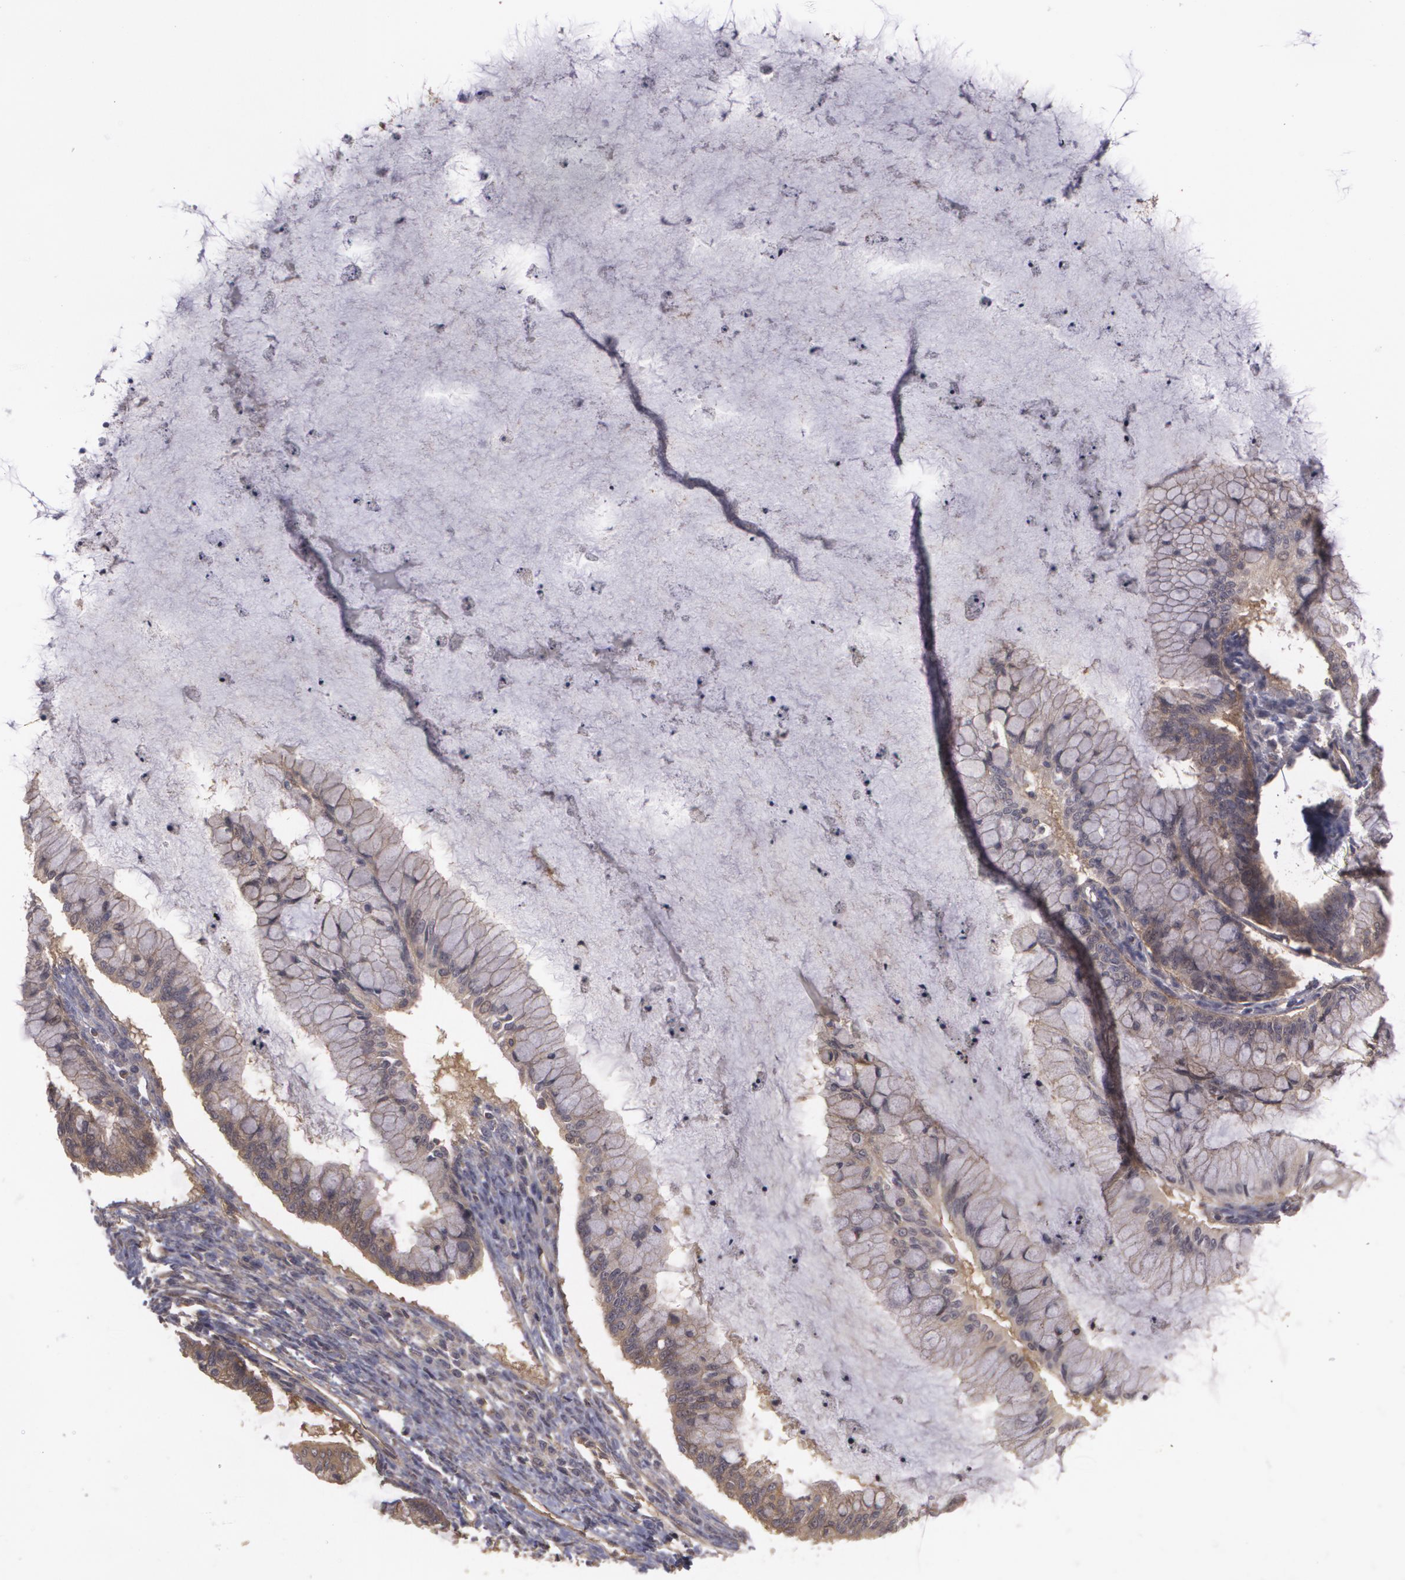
{"staining": {"intensity": "weak", "quantity": ">75%", "location": "cytoplasmic/membranous"}, "tissue": "ovarian cancer", "cell_type": "Tumor cells", "image_type": "cancer", "snomed": [{"axis": "morphology", "description": "Cystadenocarcinoma, mucinous, NOS"}, {"axis": "topography", "description": "Ovary"}], "caption": "An IHC photomicrograph of neoplastic tissue is shown. Protein staining in brown highlights weak cytoplasmic/membranous positivity in ovarian cancer within tumor cells.", "gene": "HRAS", "patient": {"sex": "female", "age": 57}}